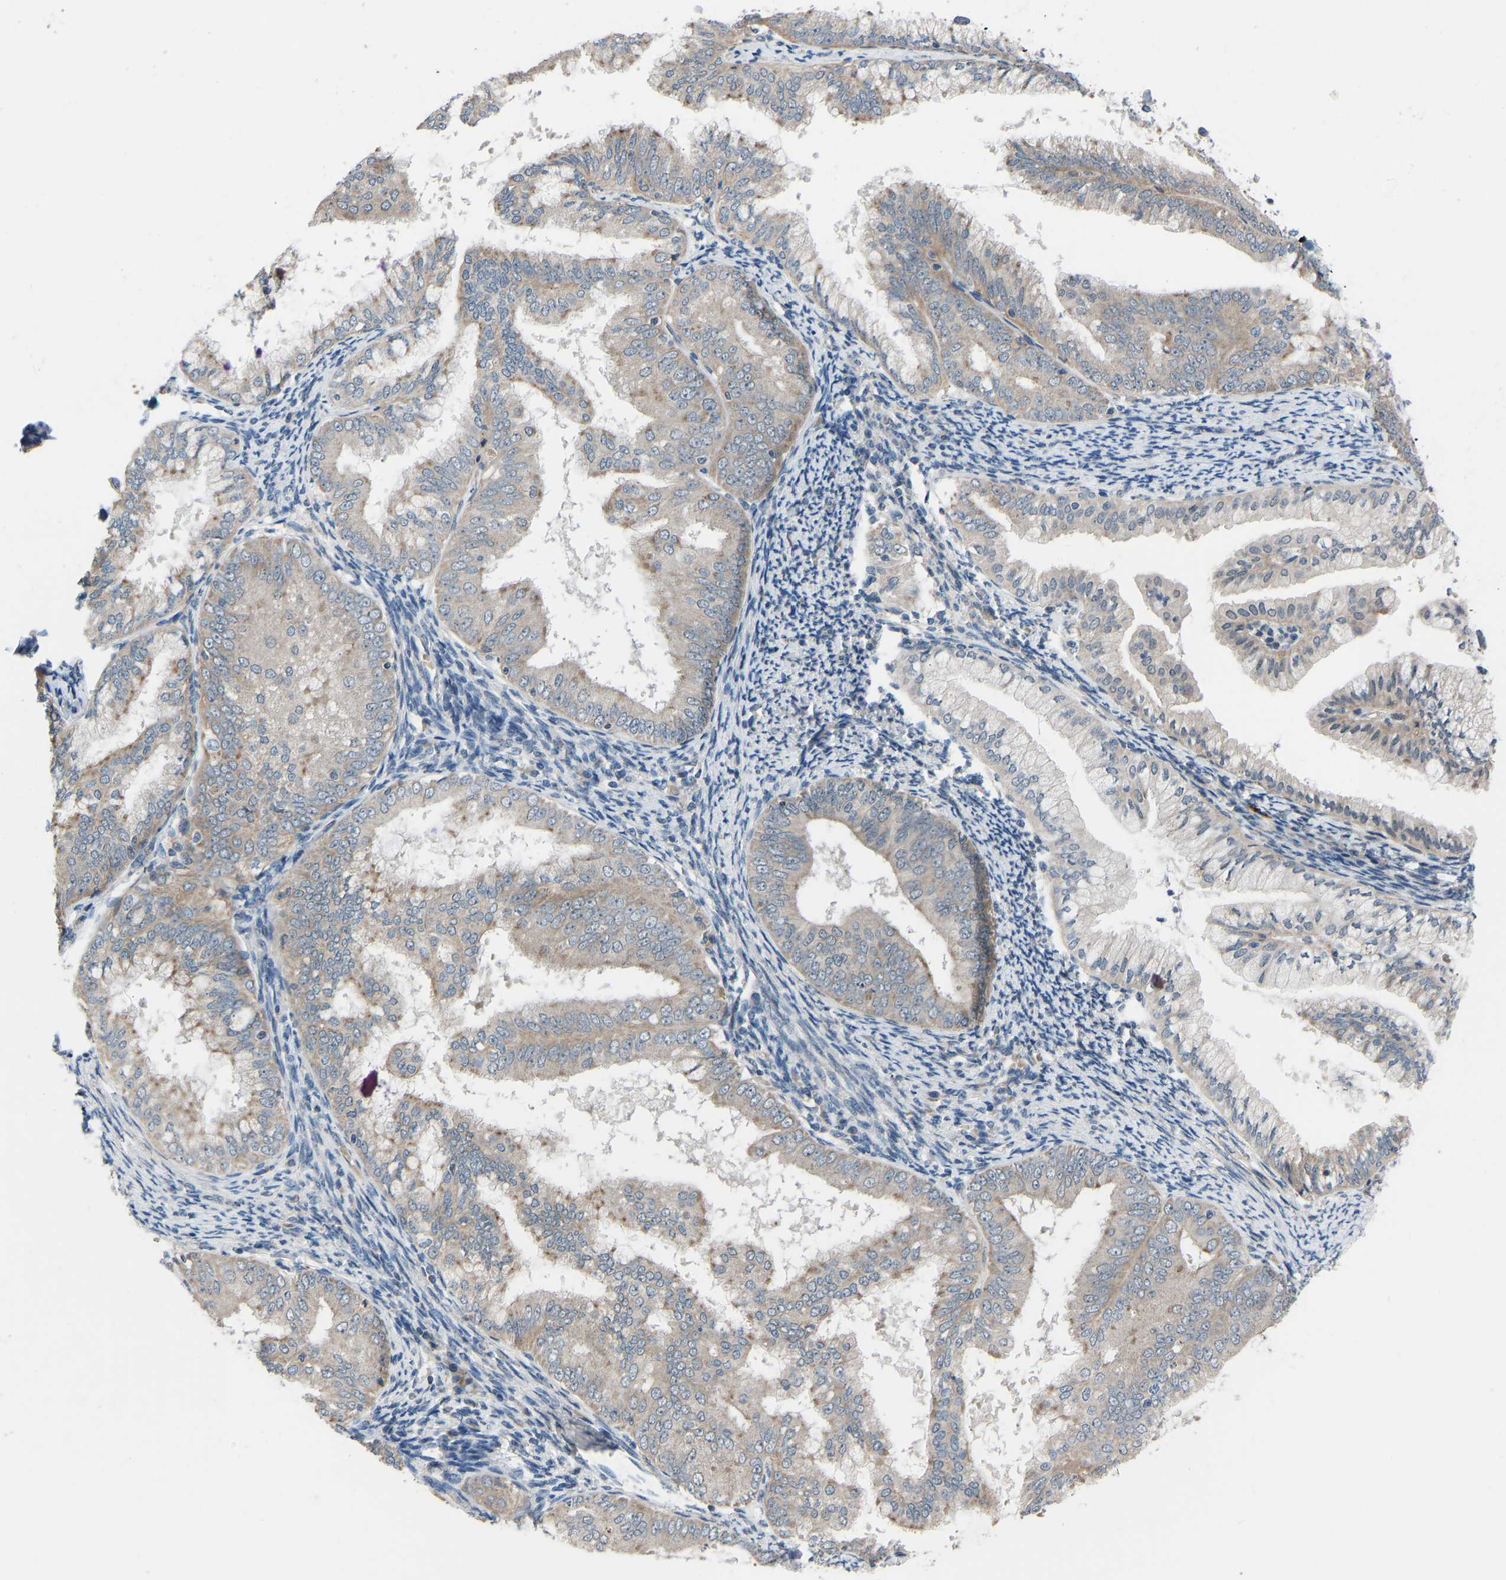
{"staining": {"intensity": "weak", "quantity": ">75%", "location": "cytoplasmic/membranous"}, "tissue": "endometrial cancer", "cell_type": "Tumor cells", "image_type": "cancer", "snomed": [{"axis": "morphology", "description": "Adenocarcinoma, NOS"}, {"axis": "topography", "description": "Endometrium"}], "caption": "Protein staining of endometrial adenocarcinoma tissue displays weak cytoplasmic/membranous positivity in about >75% of tumor cells.", "gene": "CDK2AP1", "patient": {"sex": "female", "age": 63}}